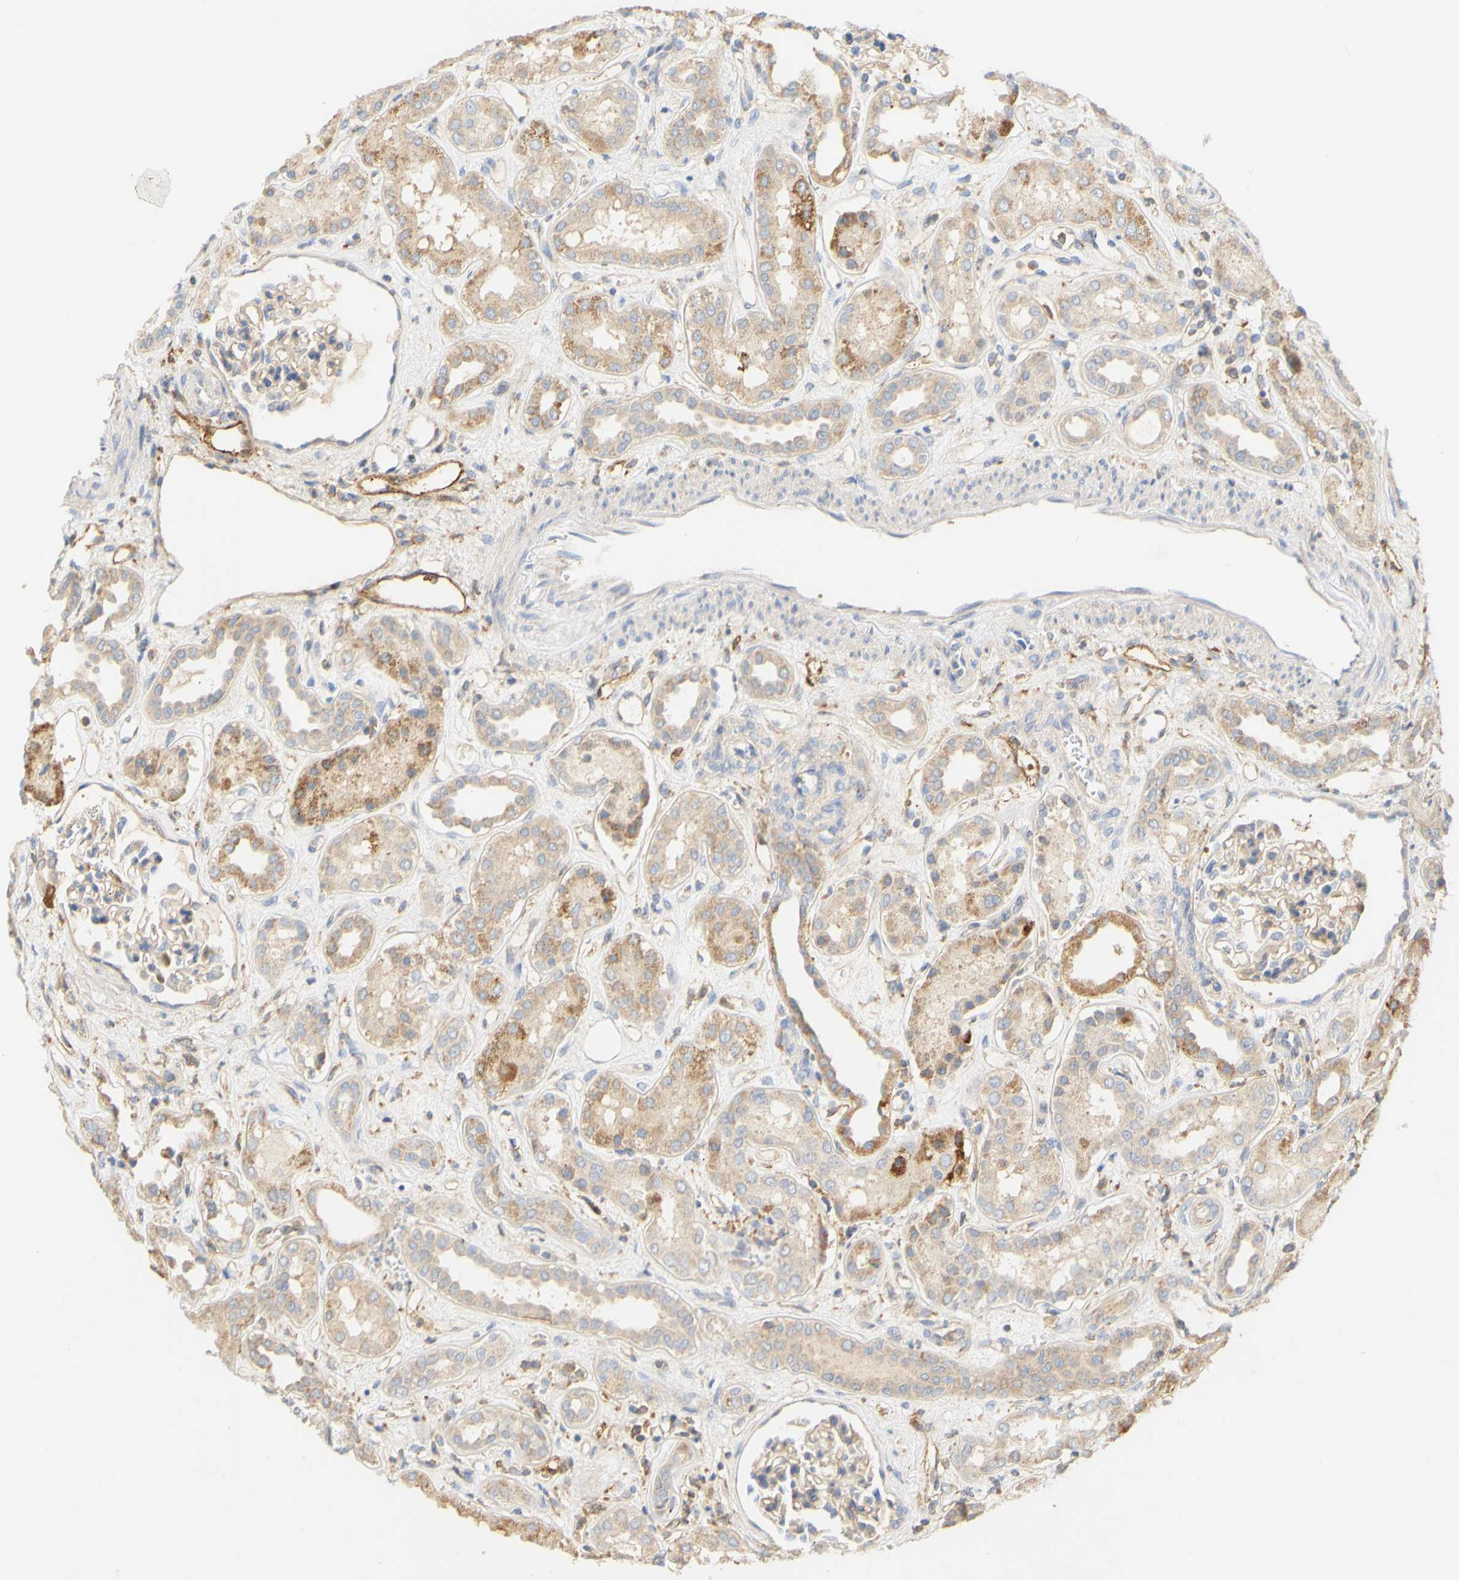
{"staining": {"intensity": "weak", "quantity": ">75%", "location": "cytoplasmic/membranous"}, "tissue": "kidney", "cell_type": "Cells in glomeruli", "image_type": "normal", "snomed": [{"axis": "morphology", "description": "Normal tissue, NOS"}, {"axis": "topography", "description": "Kidney"}], "caption": "Cells in glomeruli exhibit low levels of weak cytoplasmic/membranous expression in approximately >75% of cells in benign human kidney.", "gene": "PCDH7", "patient": {"sex": "male", "age": 59}}